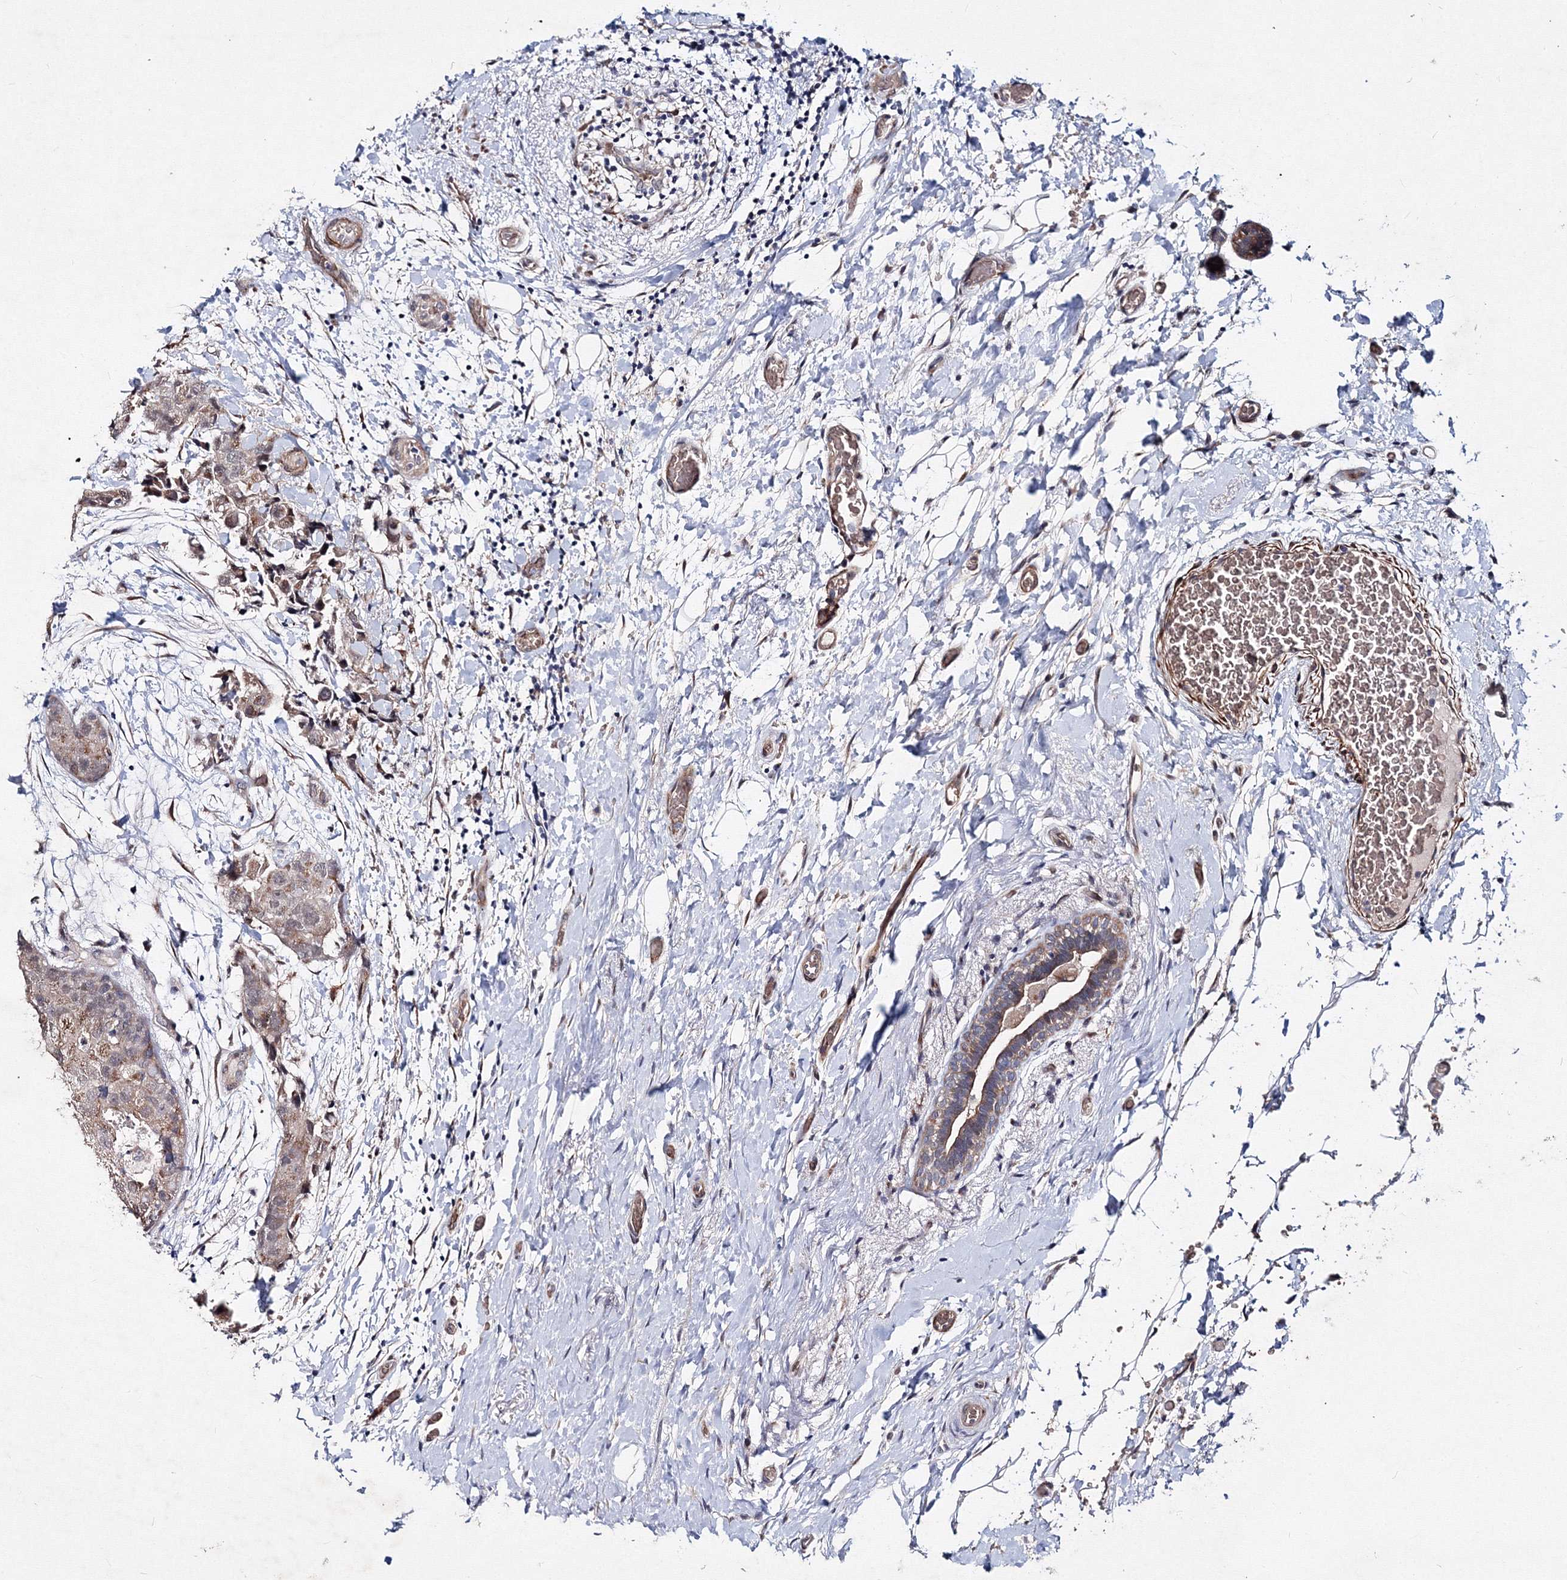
{"staining": {"intensity": "weak", "quantity": "25%-75%", "location": "cytoplasmic/membranous"}, "tissue": "breast cancer", "cell_type": "Tumor cells", "image_type": "cancer", "snomed": [{"axis": "morphology", "description": "Duct carcinoma"}, {"axis": "topography", "description": "Breast"}], "caption": "Human breast intraductal carcinoma stained with a protein marker displays weak staining in tumor cells.", "gene": "C11orf52", "patient": {"sex": "female", "age": 62}}